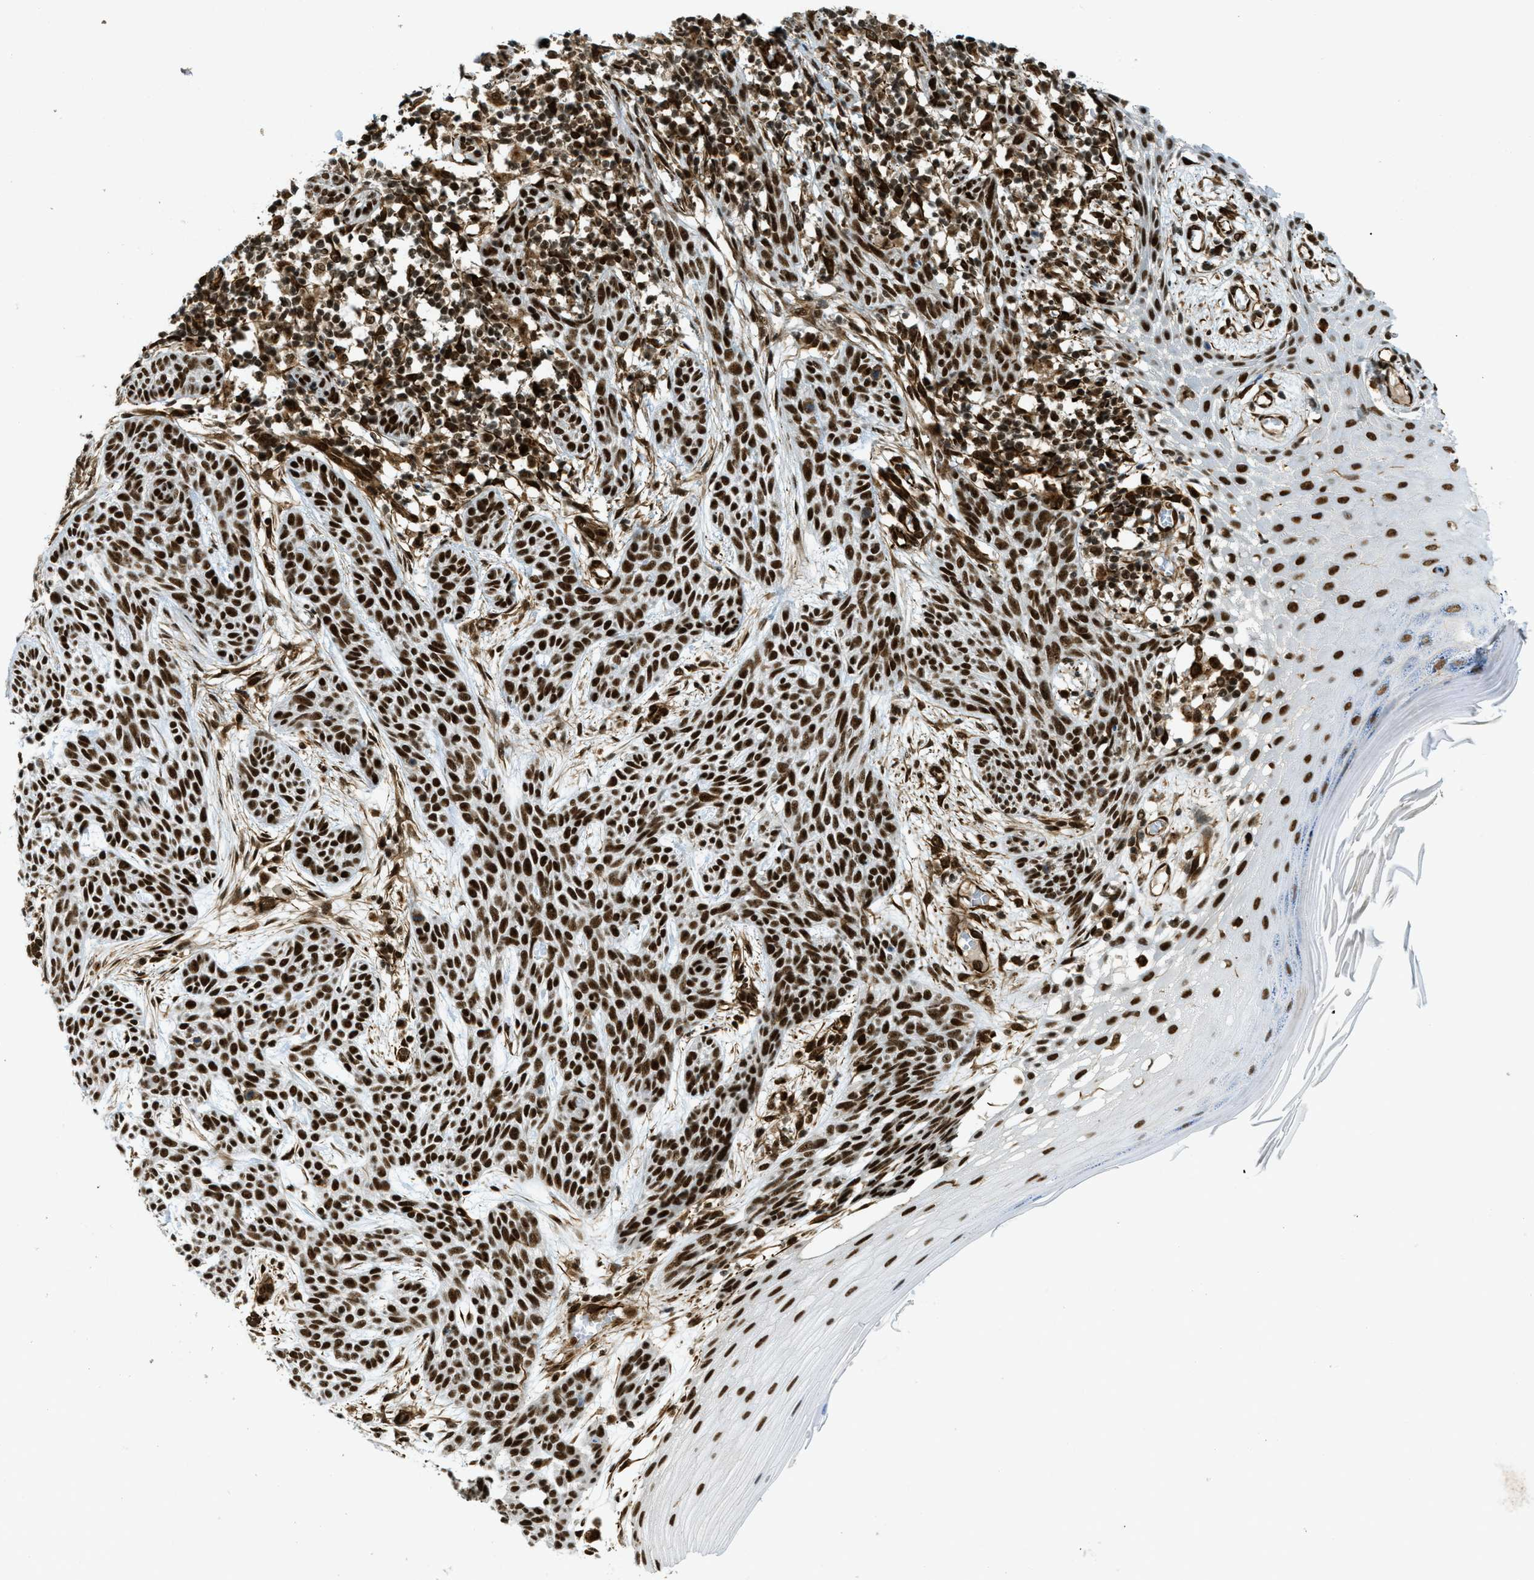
{"staining": {"intensity": "strong", "quantity": ">75%", "location": "nuclear"}, "tissue": "skin cancer", "cell_type": "Tumor cells", "image_type": "cancer", "snomed": [{"axis": "morphology", "description": "Basal cell carcinoma"}, {"axis": "topography", "description": "Skin"}], "caption": "Brown immunohistochemical staining in skin cancer (basal cell carcinoma) reveals strong nuclear expression in approximately >75% of tumor cells. (brown staining indicates protein expression, while blue staining denotes nuclei).", "gene": "ZFR", "patient": {"sex": "female", "age": 59}}